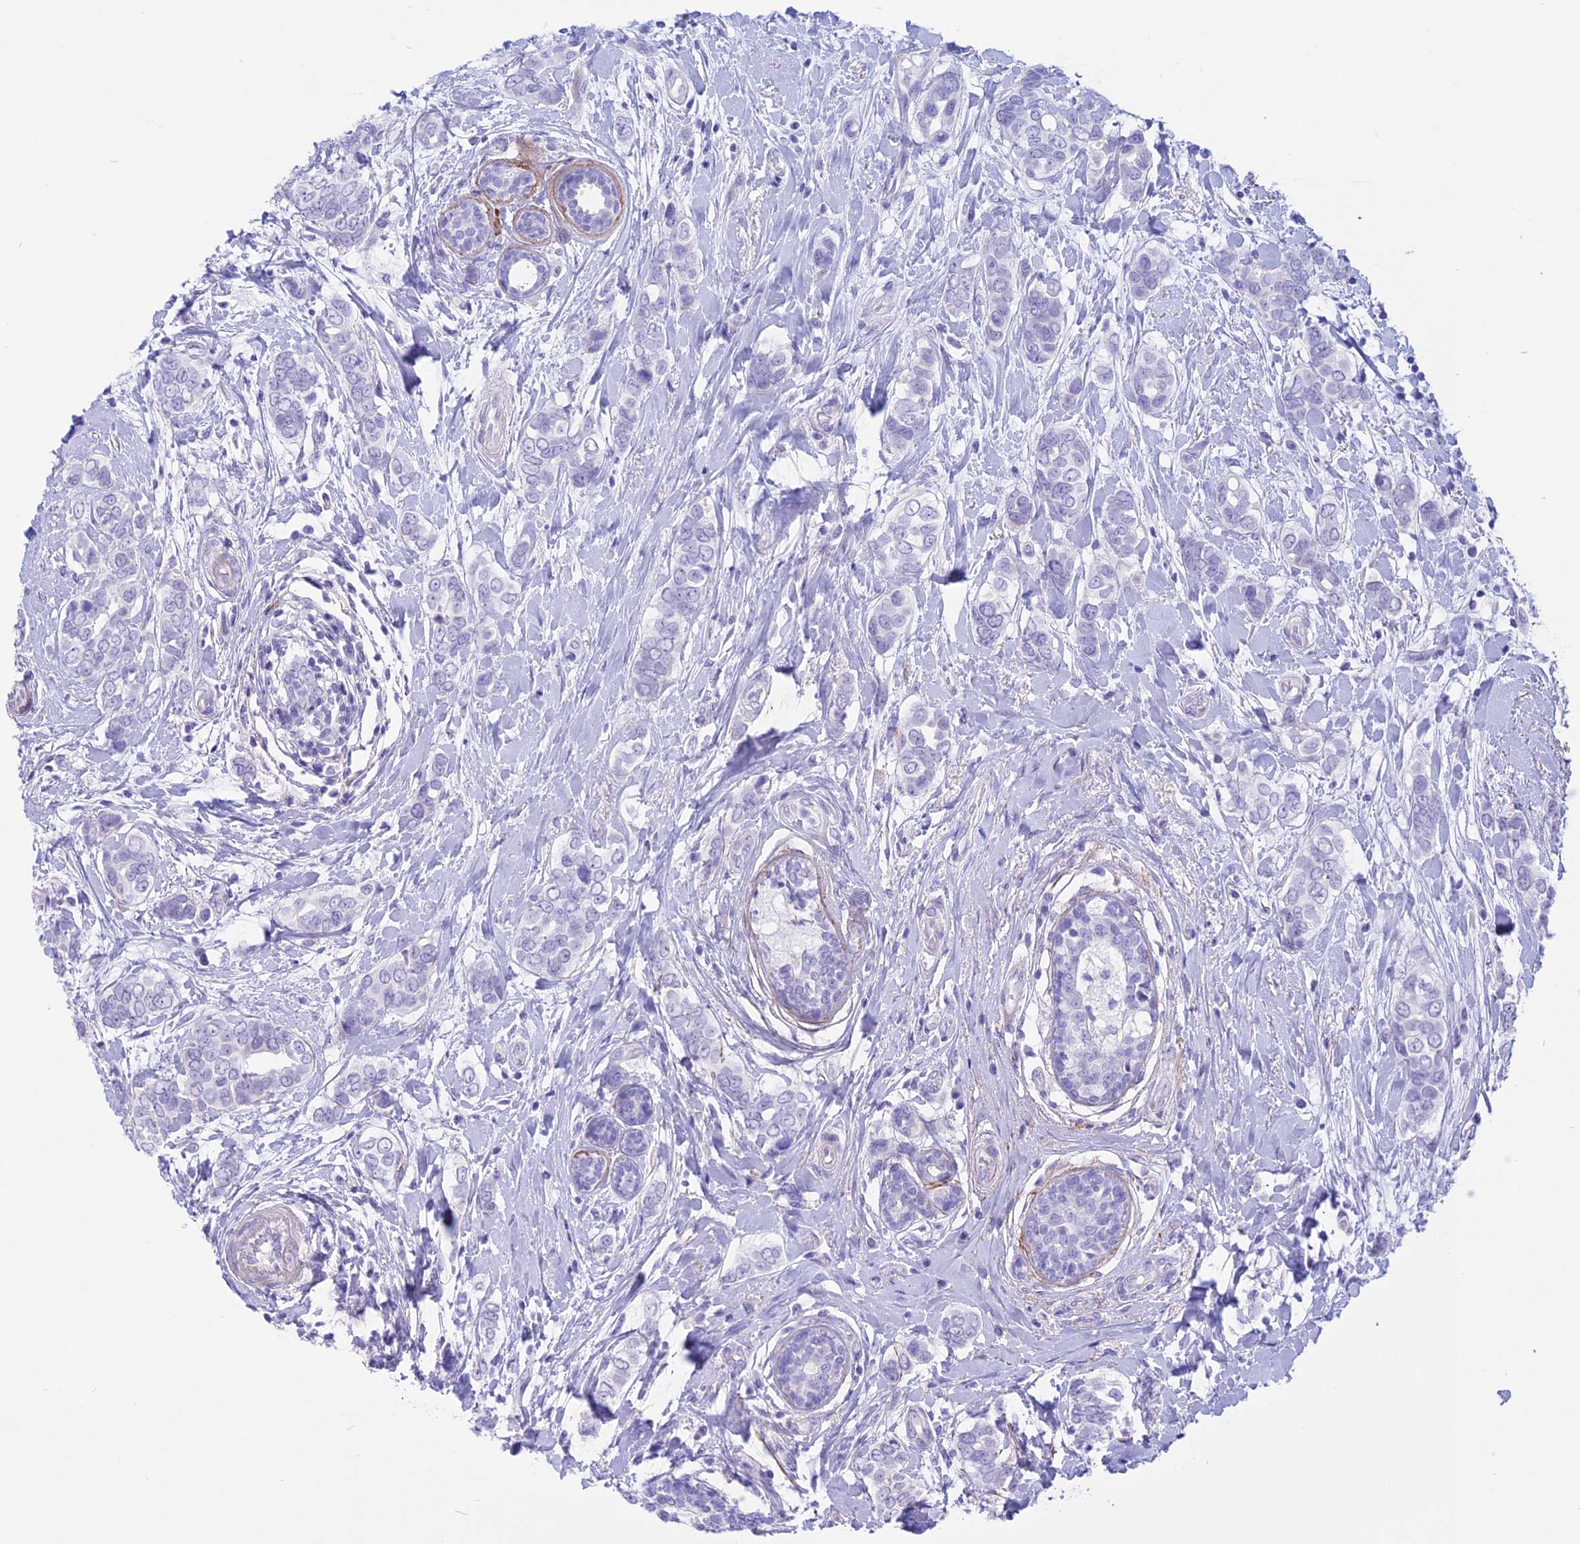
{"staining": {"intensity": "negative", "quantity": "none", "location": "none"}, "tissue": "breast cancer", "cell_type": "Tumor cells", "image_type": "cancer", "snomed": [{"axis": "morphology", "description": "Lobular carcinoma"}, {"axis": "topography", "description": "Breast"}], "caption": "Immunohistochemistry (IHC) of human lobular carcinoma (breast) demonstrates no positivity in tumor cells. (Brightfield microscopy of DAB (3,3'-diaminobenzidine) immunohistochemistry at high magnification).", "gene": "SPHKAP", "patient": {"sex": "female", "age": 51}}